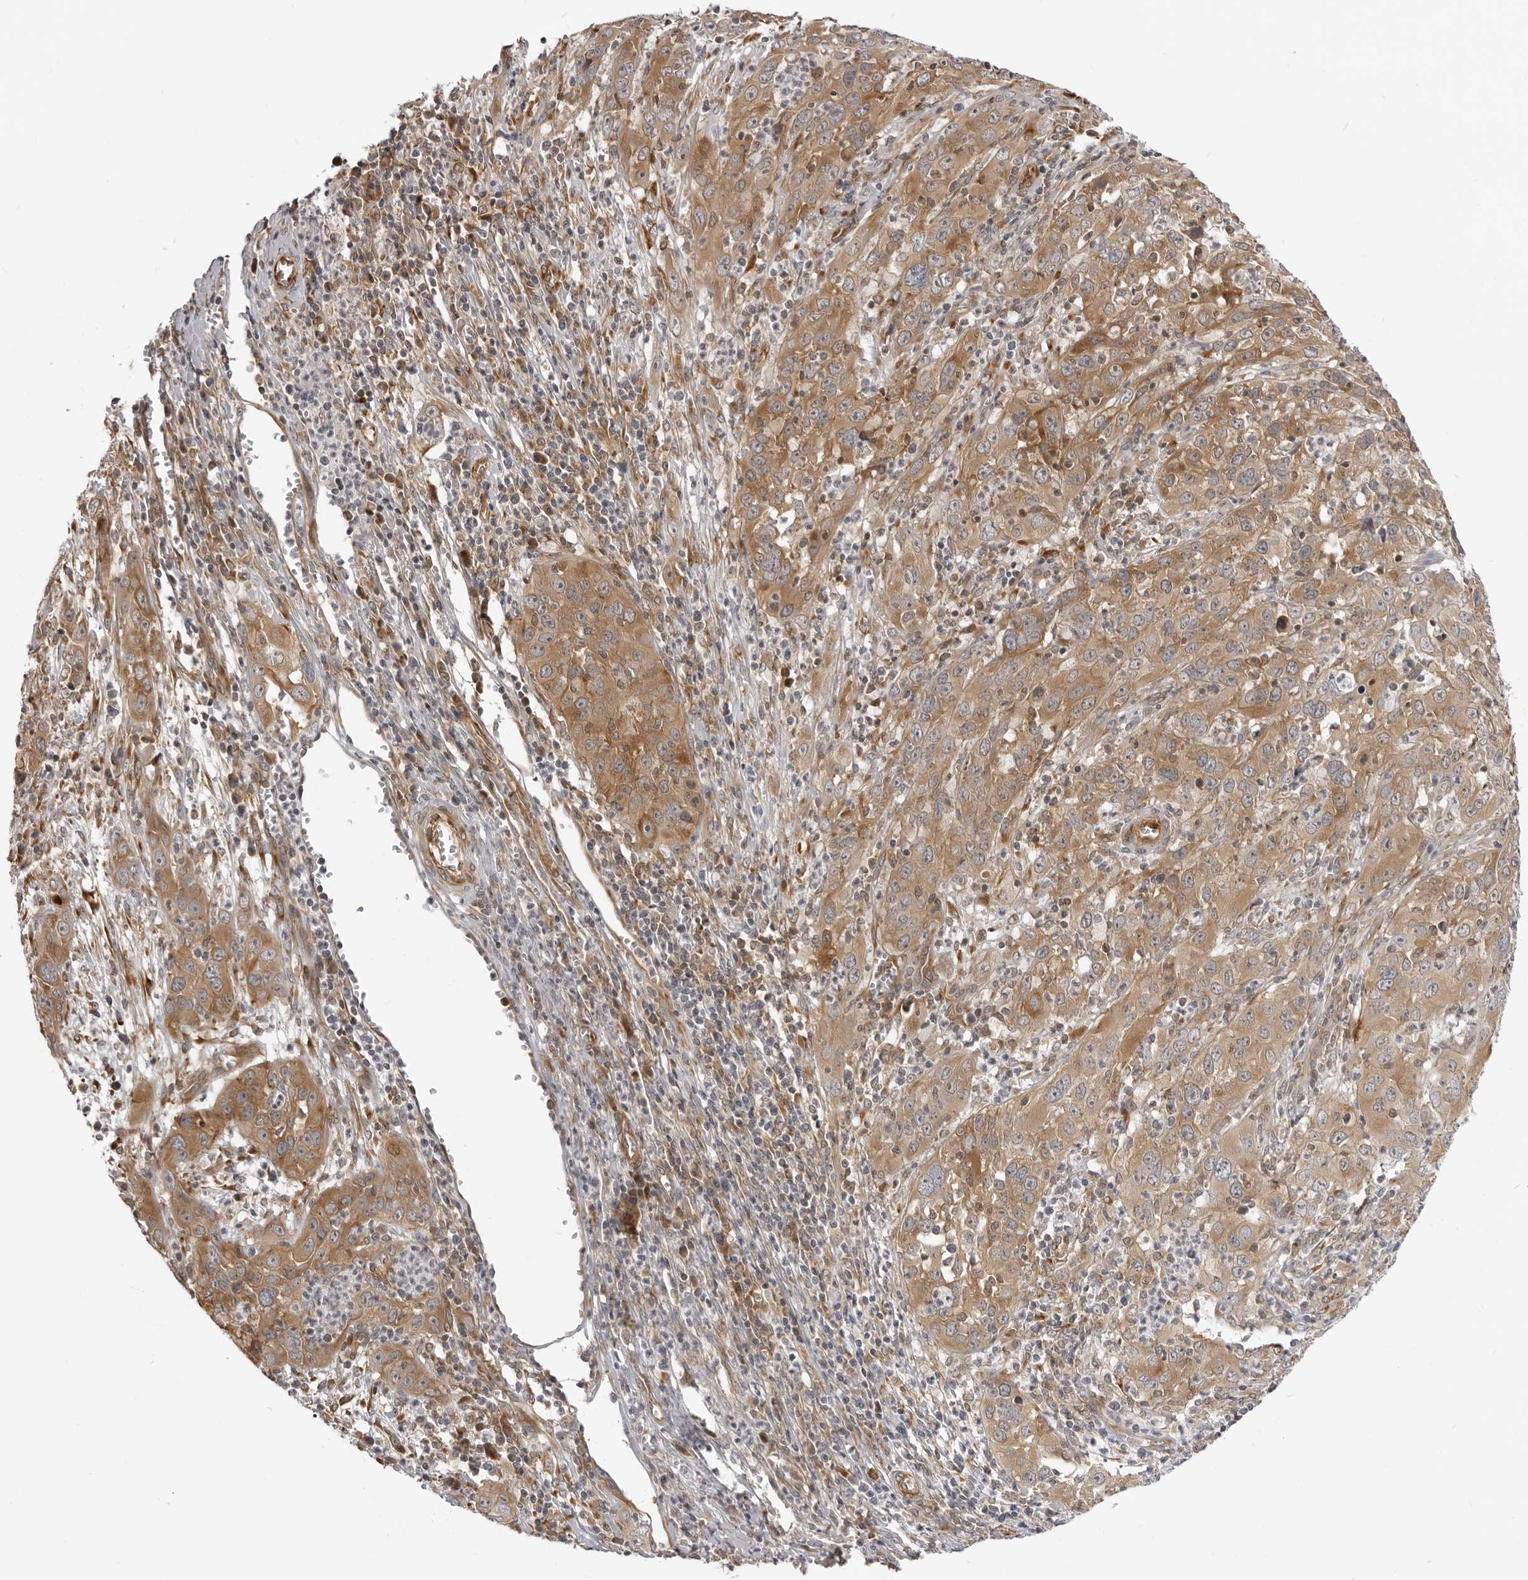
{"staining": {"intensity": "moderate", "quantity": ">75%", "location": "cytoplasmic/membranous"}, "tissue": "cervical cancer", "cell_type": "Tumor cells", "image_type": "cancer", "snomed": [{"axis": "morphology", "description": "Squamous cell carcinoma, NOS"}, {"axis": "topography", "description": "Cervix"}], "caption": "A brown stain highlights moderate cytoplasmic/membranous positivity of a protein in cervical cancer tumor cells.", "gene": "SRGAP2", "patient": {"sex": "female", "age": 32}}